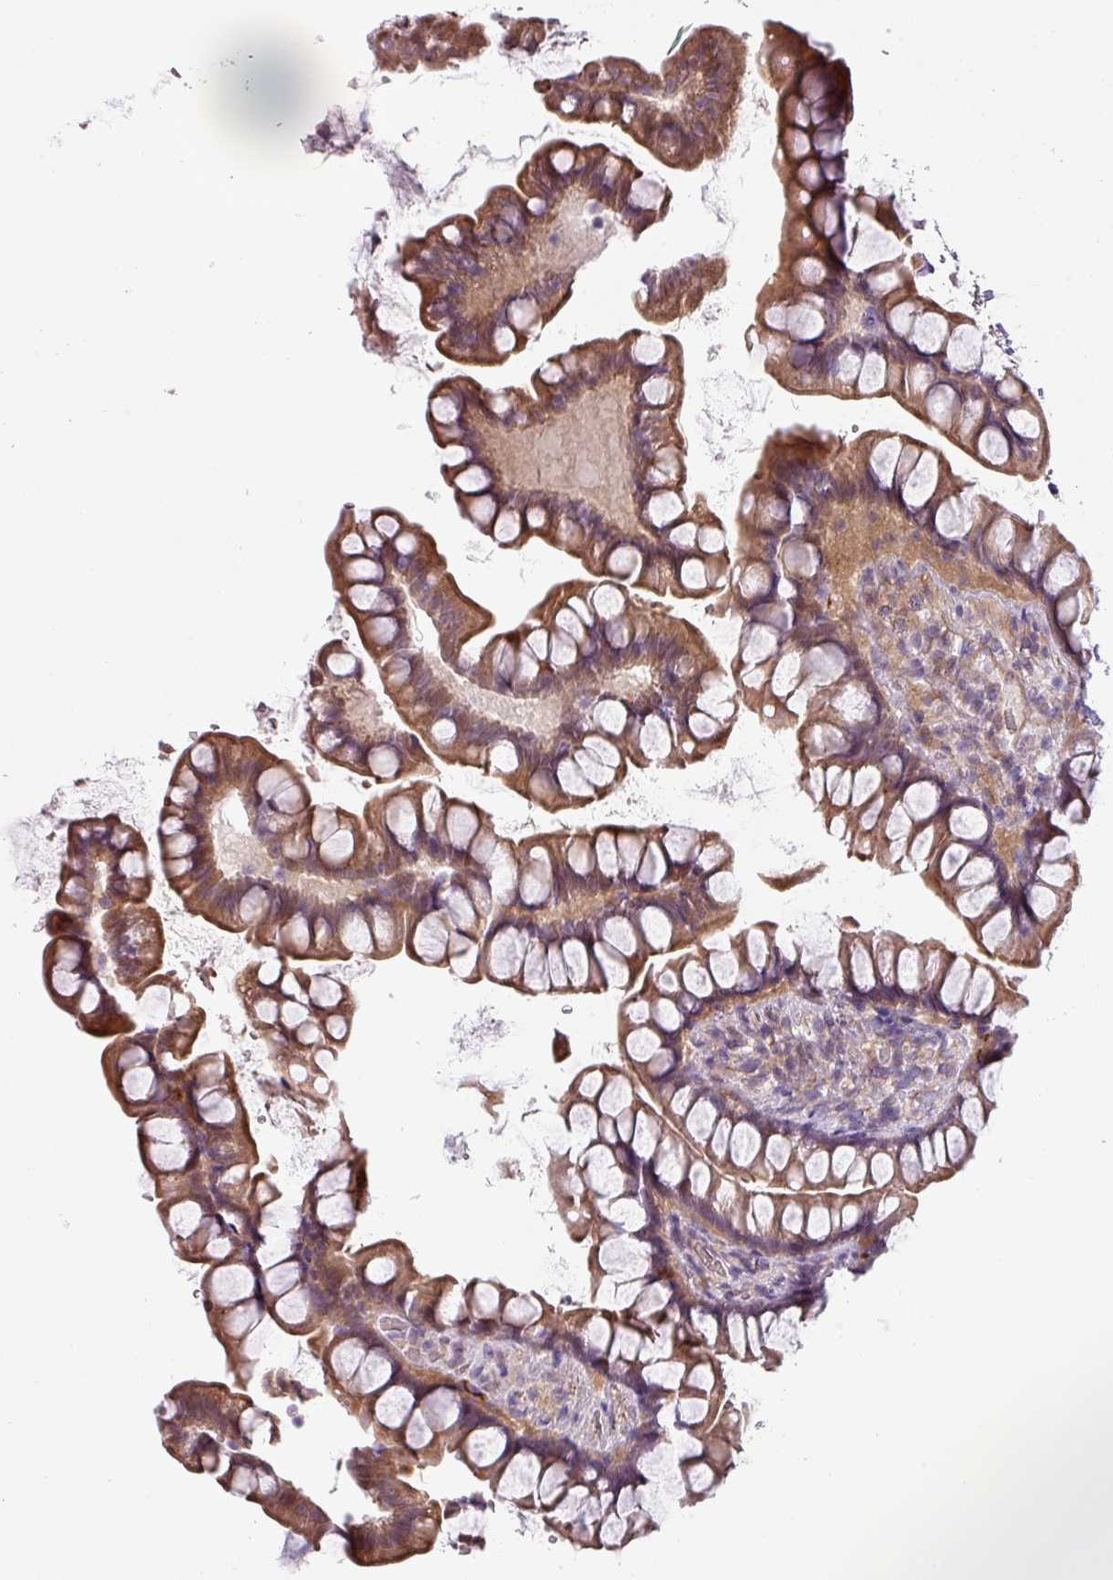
{"staining": {"intensity": "moderate", "quantity": ">75%", "location": "cytoplasmic/membranous"}, "tissue": "small intestine", "cell_type": "Glandular cells", "image_type": "normal", "snomed": [{"axis": "morphology", "description": "Normal tissue, NOS"}, {"axis": "topography", "description": "Small intestine"}], "caption": "DAB (3,3'-diaminobenzidine) immunohistochemical staining of normal small intestine displays moderate cytoplasmic/membranous protein positivity in approximately >75% of glandular cells. The staining is performed using DAB brown chromogen to label protein expression. The nuclei are counter-stained blue using hematoxylin.", "gene": "CHRDL1", "patient": {"sex": "male", "age": 70}}